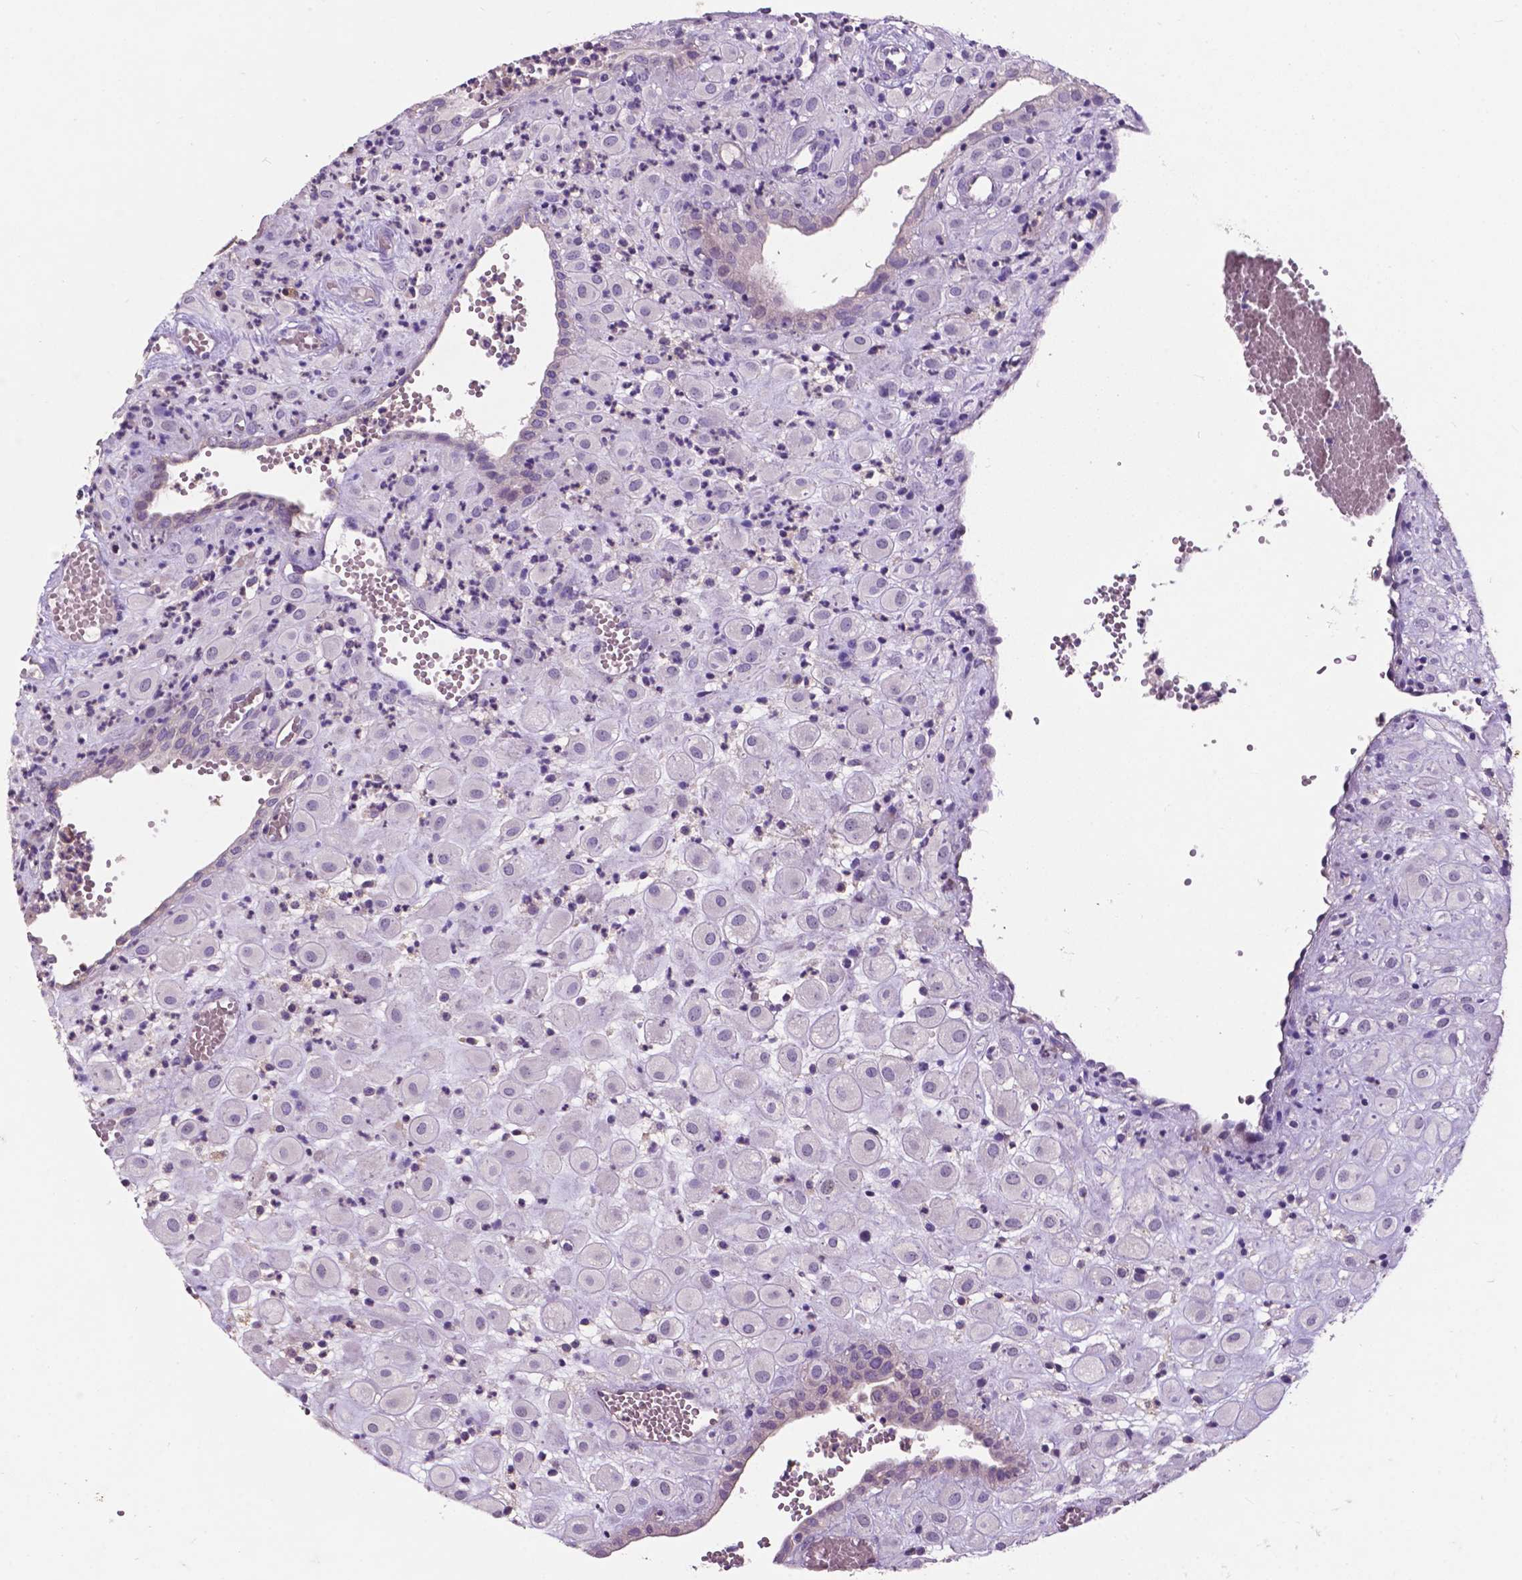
{"staining": {"intensity": "negative", "quantity": "none", "location": "none"}, "tissue": "placenta", "cell_type": "Decidual cells", "image_type": "normal", "snomed": [{"axis": "morphology", "description": "Normal tissue, NOS"}, {"axis": "topography", "description": "Placenta"}], "caption": "Decidual cells show no significant protein staining in benign placenta. The staining is performed using DAB (3,3'-diaminobenzidine) brown chromogen with nuclei counter-stained in using hematoxylin.", "gene": "PLSCR1", "patient": {"sex": "female", "age": 24}}